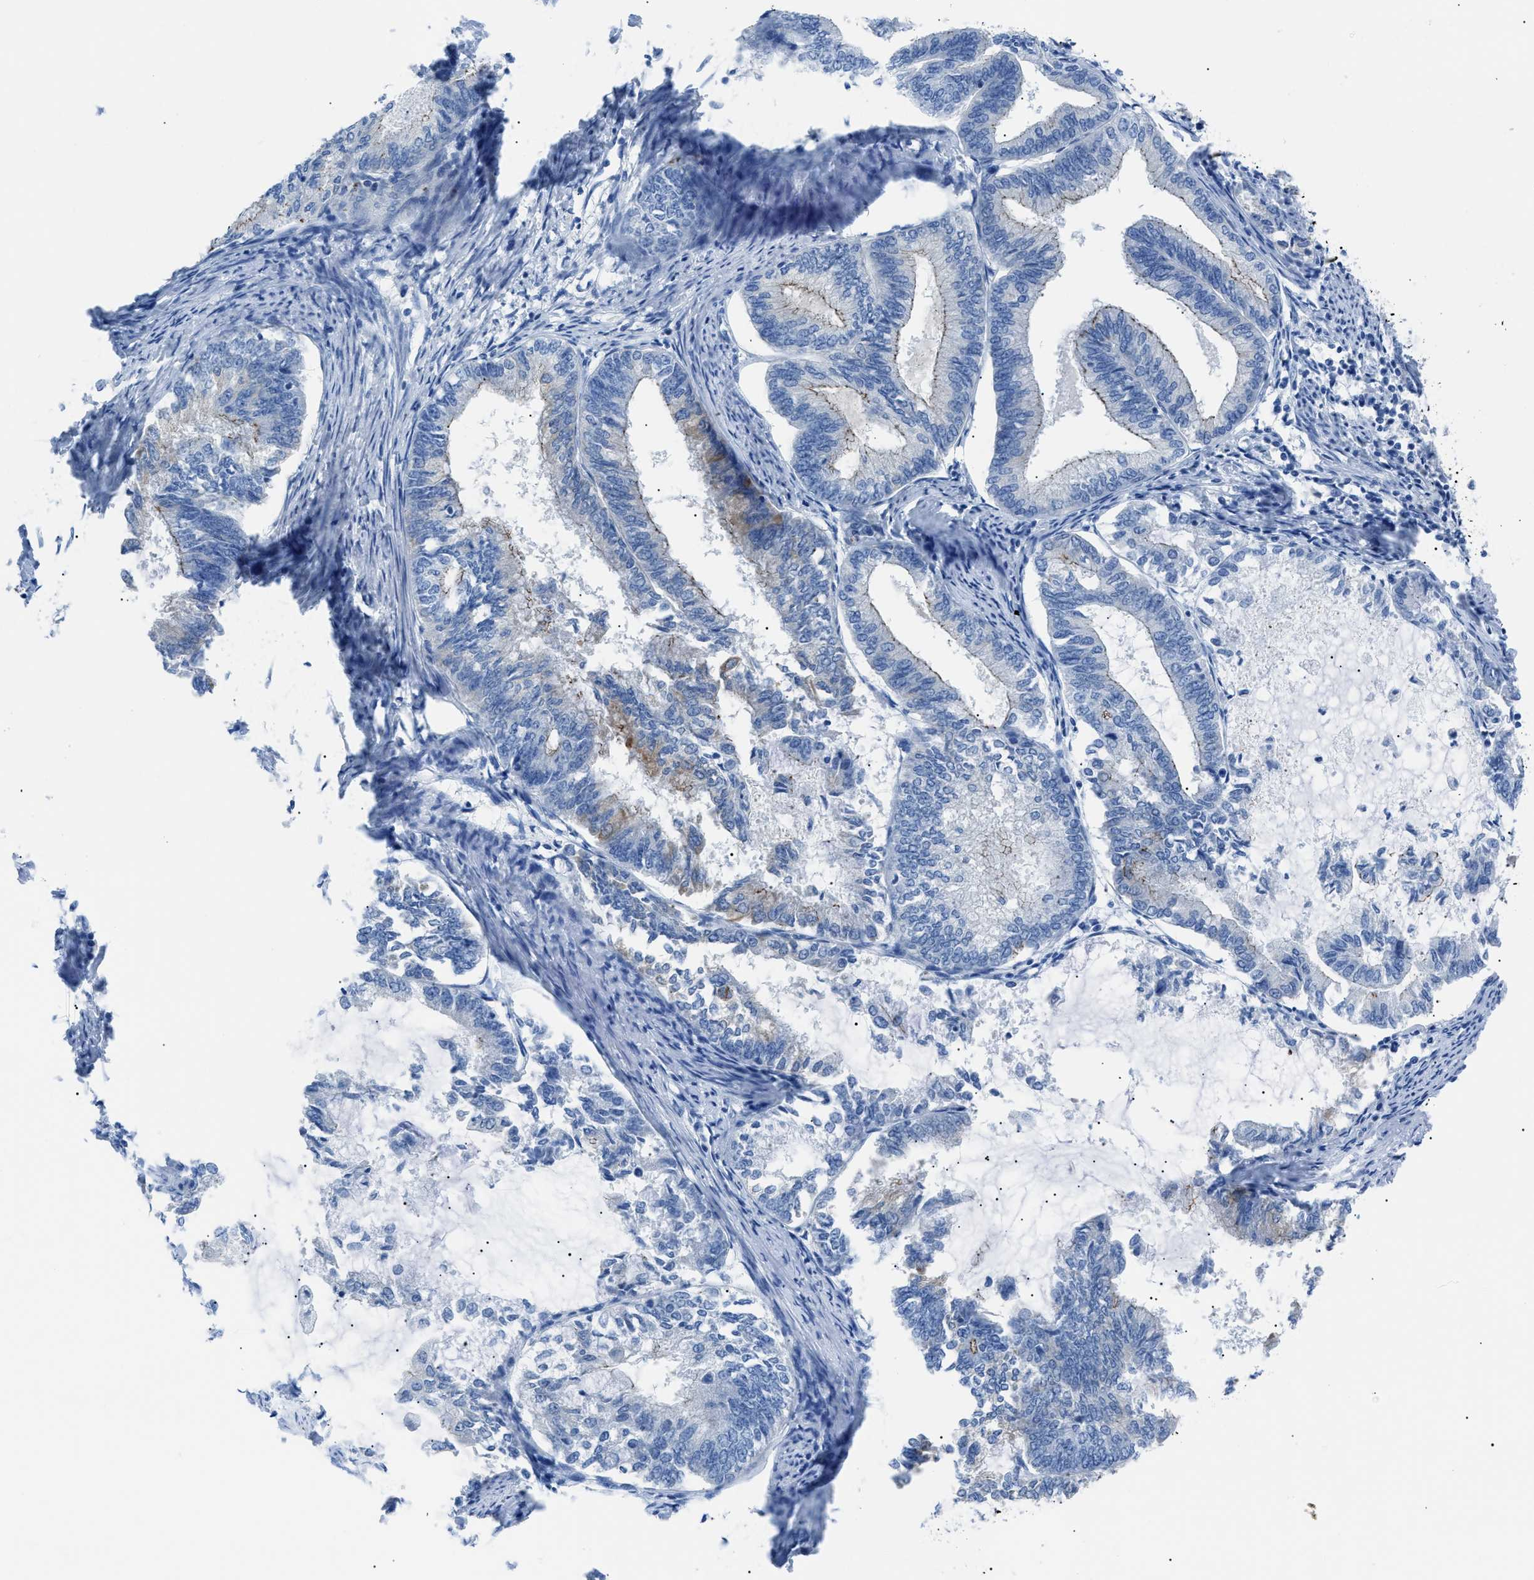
{"staining": {"intensity": "weak", "quantity": "<25%", "location": "cytoplasmic/membranous"}, "tissue": "endometrial cancer", "cell_type": "Tumor cells", "image_type": "cancer", "snomed": [{"axis": "morphology", "description": "Adenocarcinoma, NOS"}, {"axis": "topography", "description": "Endometrium"}], "caption": "The image reveals no significant positivity in tumor cells of endometrial cancer.", "gene": "ZDHHC24", "patient": {"sex": "female", "age": 86}}